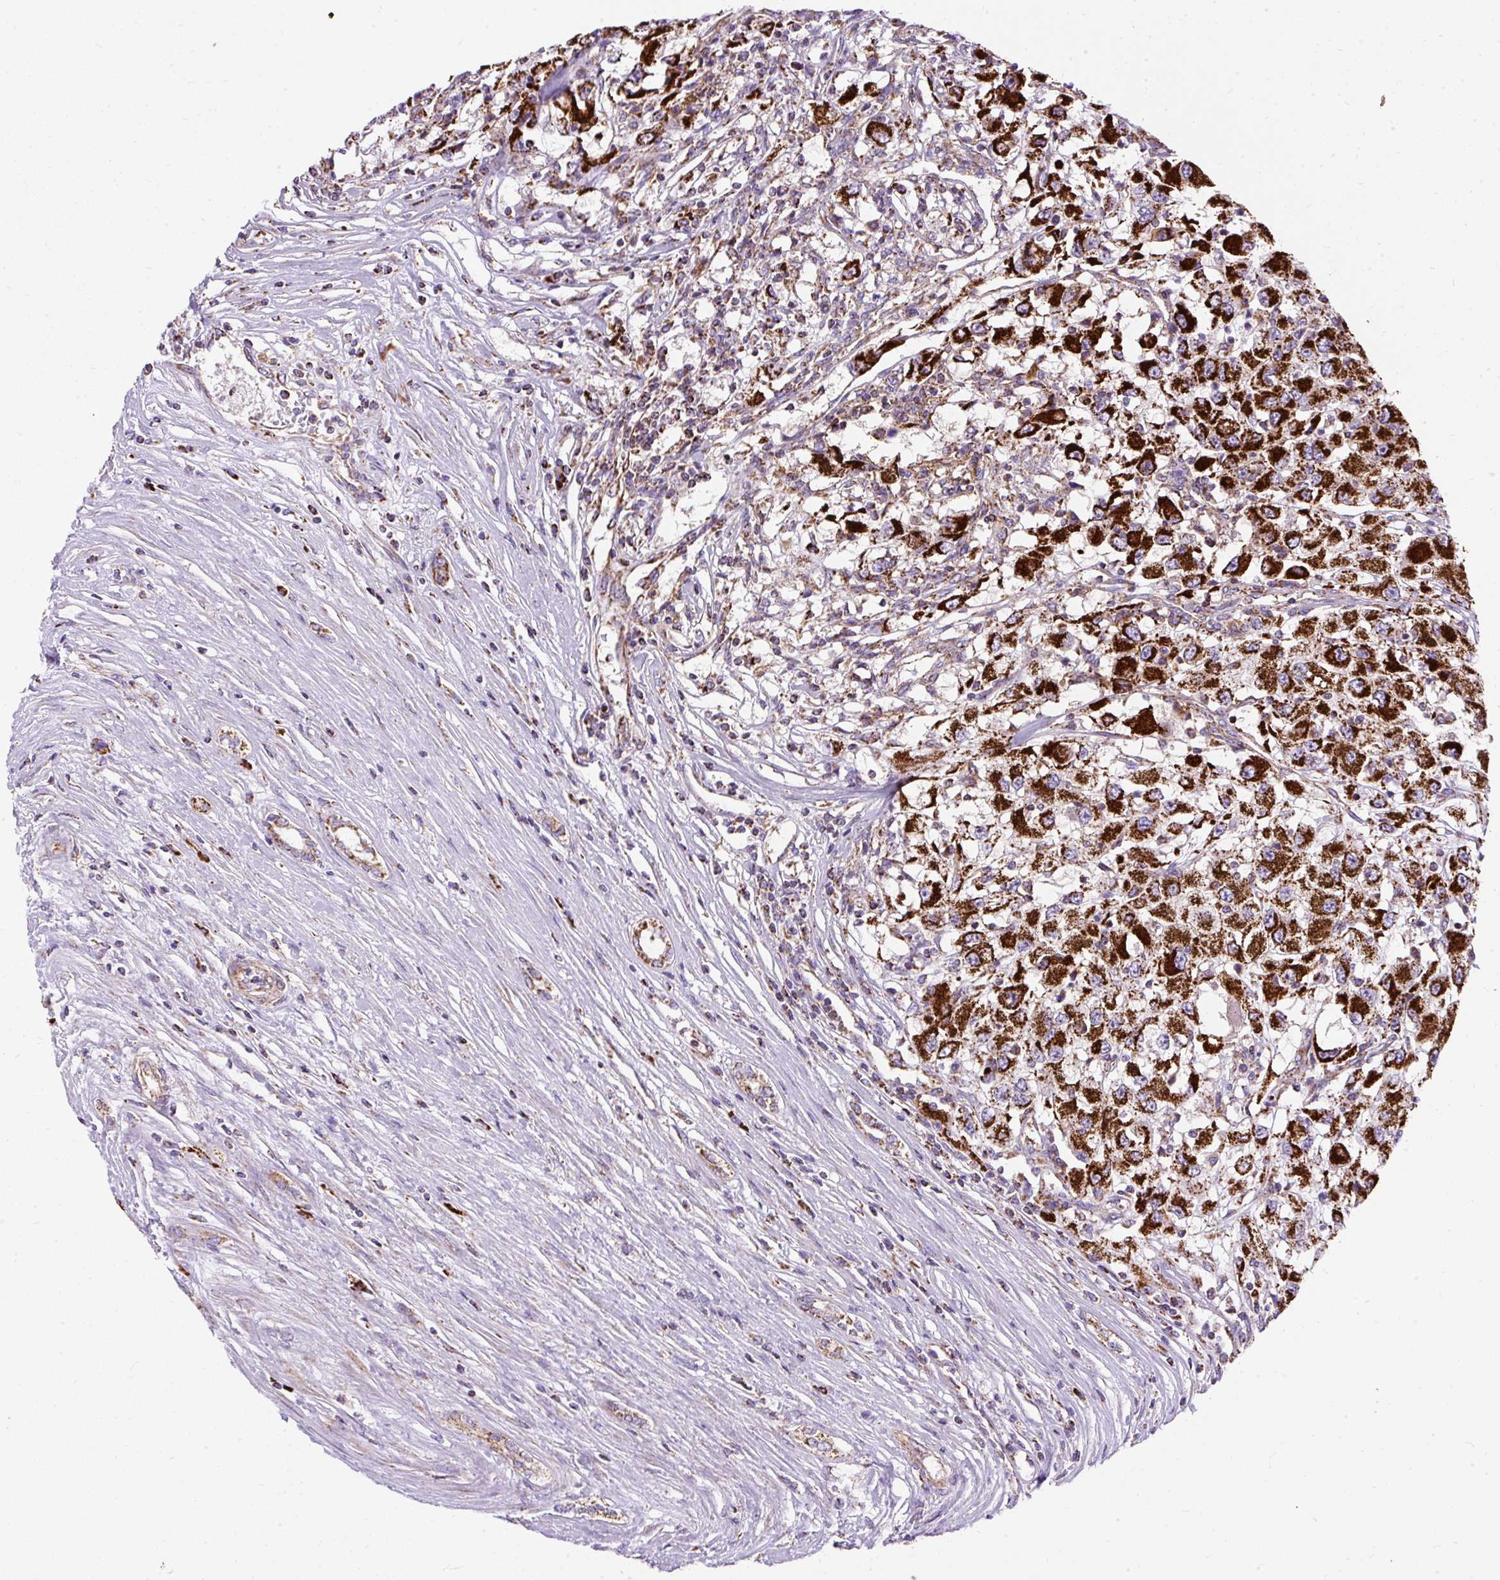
{"staining": {"intensity": "strong", "quantity": ">75%", "location": "cytoplasmic/membranous"}, "tissue": "renal cancer", "cell_type": "Tumor cells", "image_type": "cancer", "snomed": [{"axis": "morphology", "description": "Adenocarcinoma, NOS"}, {"axis": "topography", "description": "Kidney"}], "caption": "Immunohistochemical staining of human adenocarcinoma (renal) exhibits high levels of strong cytoplasmic/membranous protein positivity in approximately >75% of tumor cells.", "gene": "CEP290", "patient": {"sex": "female", "age": 67}}